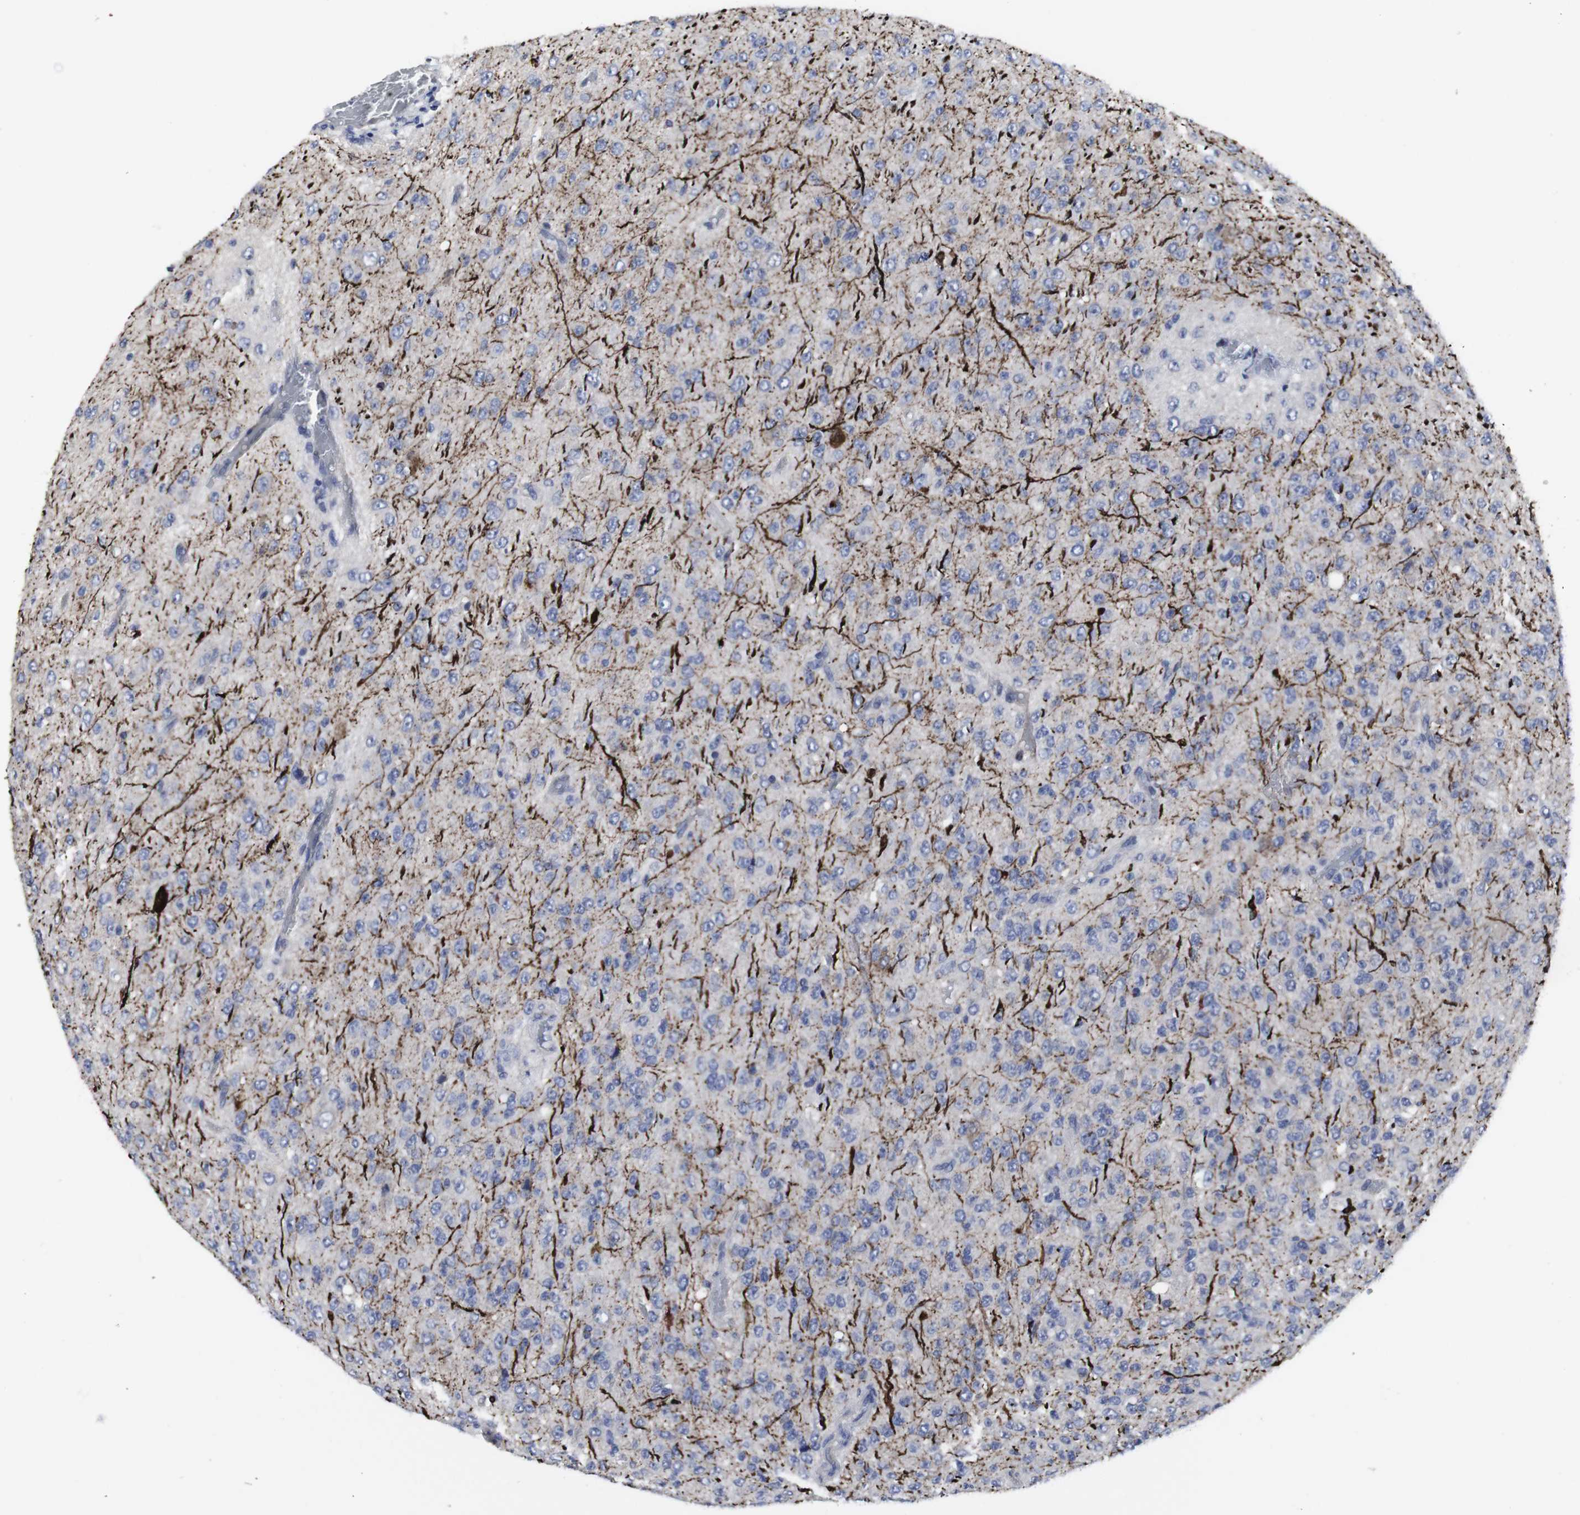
{"staining": {"intensity": "negative", "quantity": "none", "location": "none"}, "tissue": "glioma", "cell_type": "Tumor cells", "image_type": "cancer", "snomed": [{"axis": "morphology", "description": "Glioma, malignant, High grade"}, {"axis": "topography", "description": "pancreas cauda"}], "caption": "Glioma was stained to show a protein in brown. There is no significant expression in tumor cells. (Stains: DAB (3,3'-diaminobenzidine) immunohistochemistry (IHC) with hematoxylin counter stain, Microscopy: brightfield microscopy at high magnification).", "gene": "SNCG", "patient": {"sex": "male", "age": 60}}